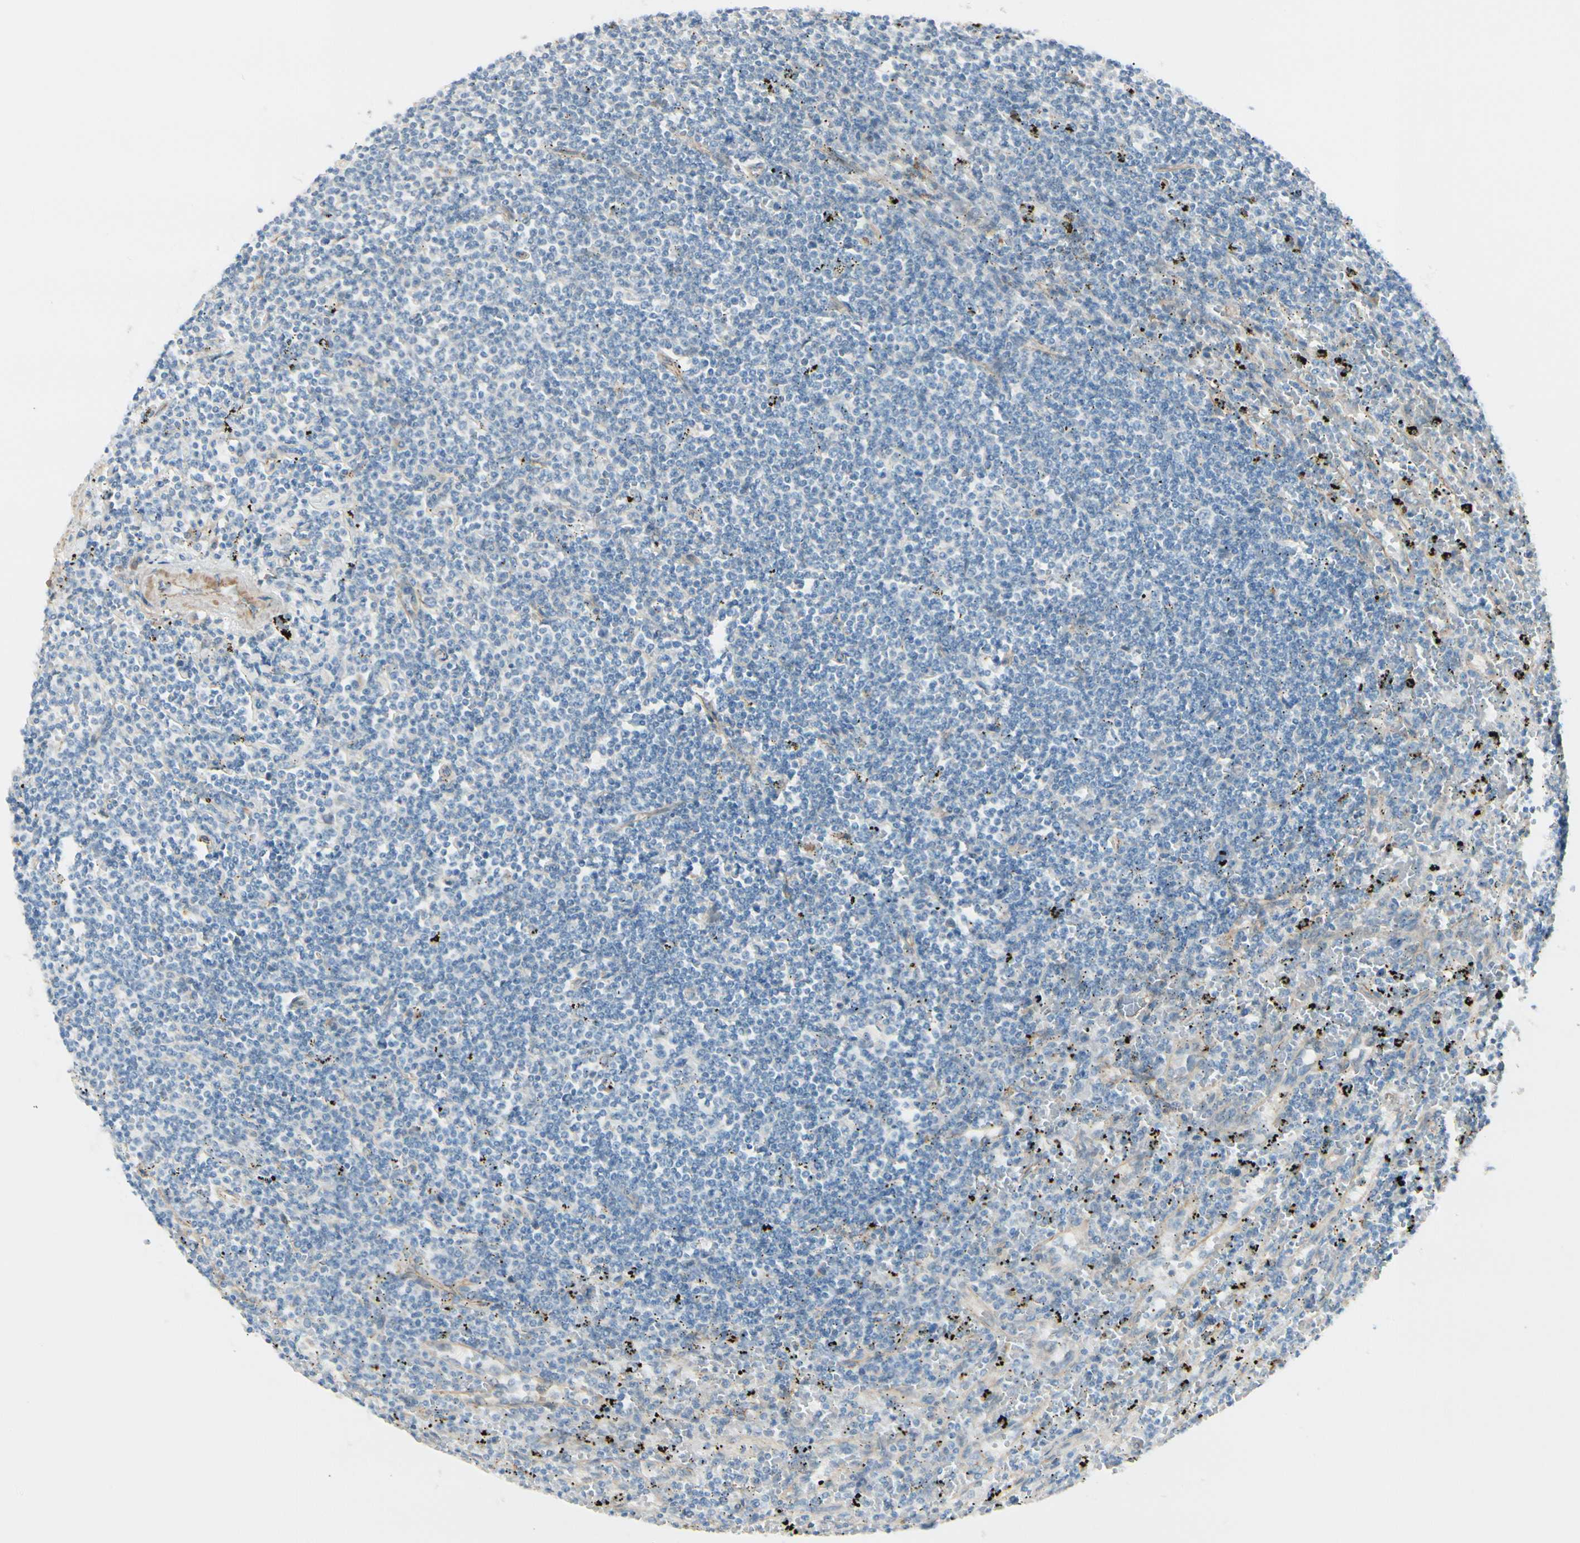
{"staining": {"intensity": "negative", "quantity": "none", "location": "none"}, "tissue": "lymphoma", "cell_type": "Tumor cells", "image_type": "cancer", "snomed": [{"axis": "morphology", "description": "Malignant lymphoma, non-Hodgkin's type, Low grade"}, {"axis": "topography", "description": "Spleen"}], "caption": "Malignant lymphoma, non-Hodgkin's type (low-grade) stained for a protein using immunohistochemistry (IHC) shows no expression tumor cells.", "gene": "TJP1", "patient": {"sex": "male", "age": 76}}